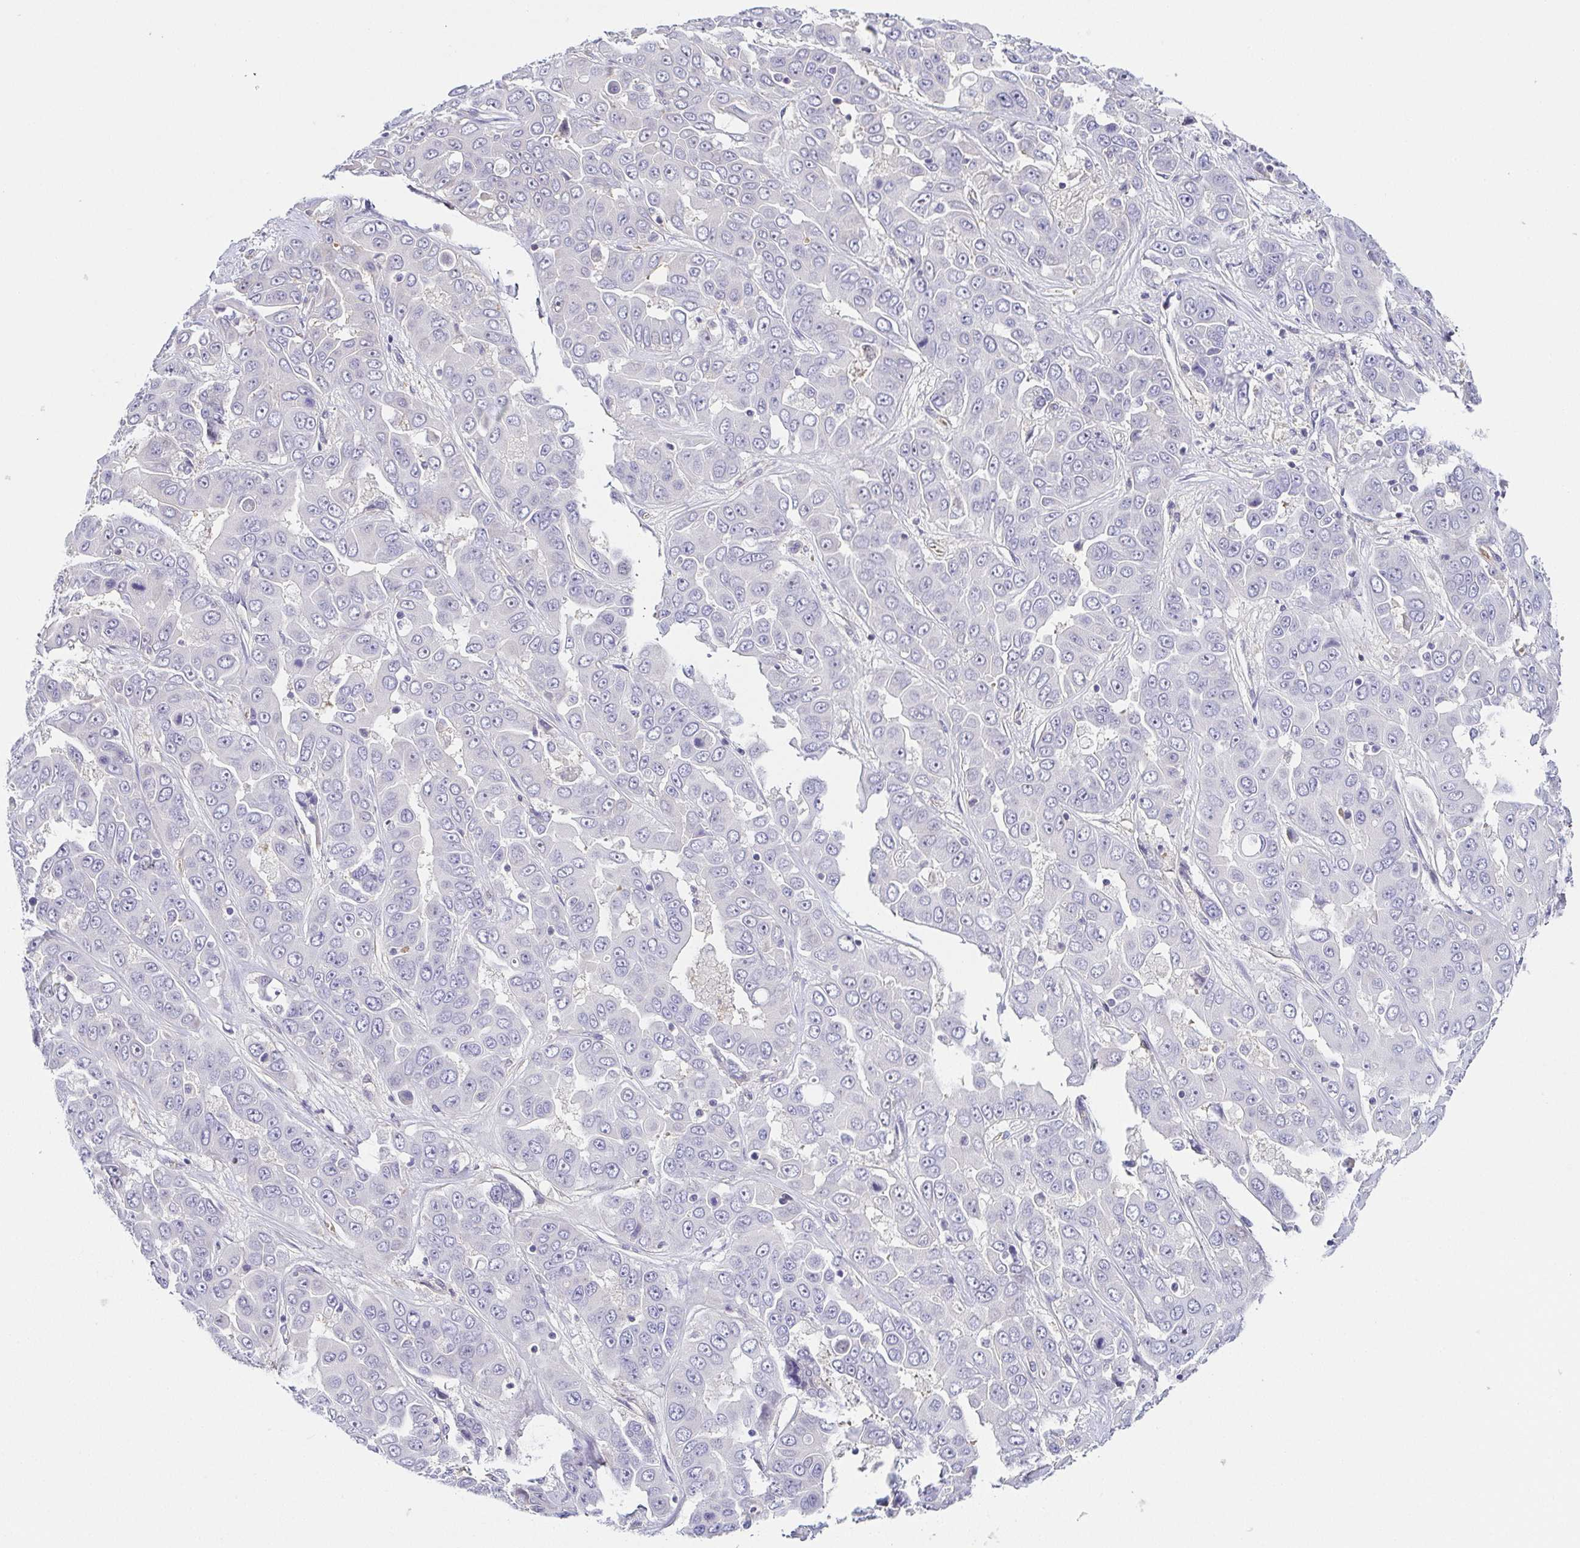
{"staining": {"intensity": "negative", "quantity": "none", "location": "none"}, "tissue": "liver cancer", "cell_type": "Tumor cells", "image_type": "cancer", "snomed": [{"axis": "morphology", "description": "Cholangiocarcinoma"}, {"axis": "topography", "description": "Liver"}], "caption": "Immunohistochemical staining of liver cholangiocarcinoma displays no significant positivity in tumor cells.", "gene": "FAM162B", "patient": {"sex": "female", "age": 52}}